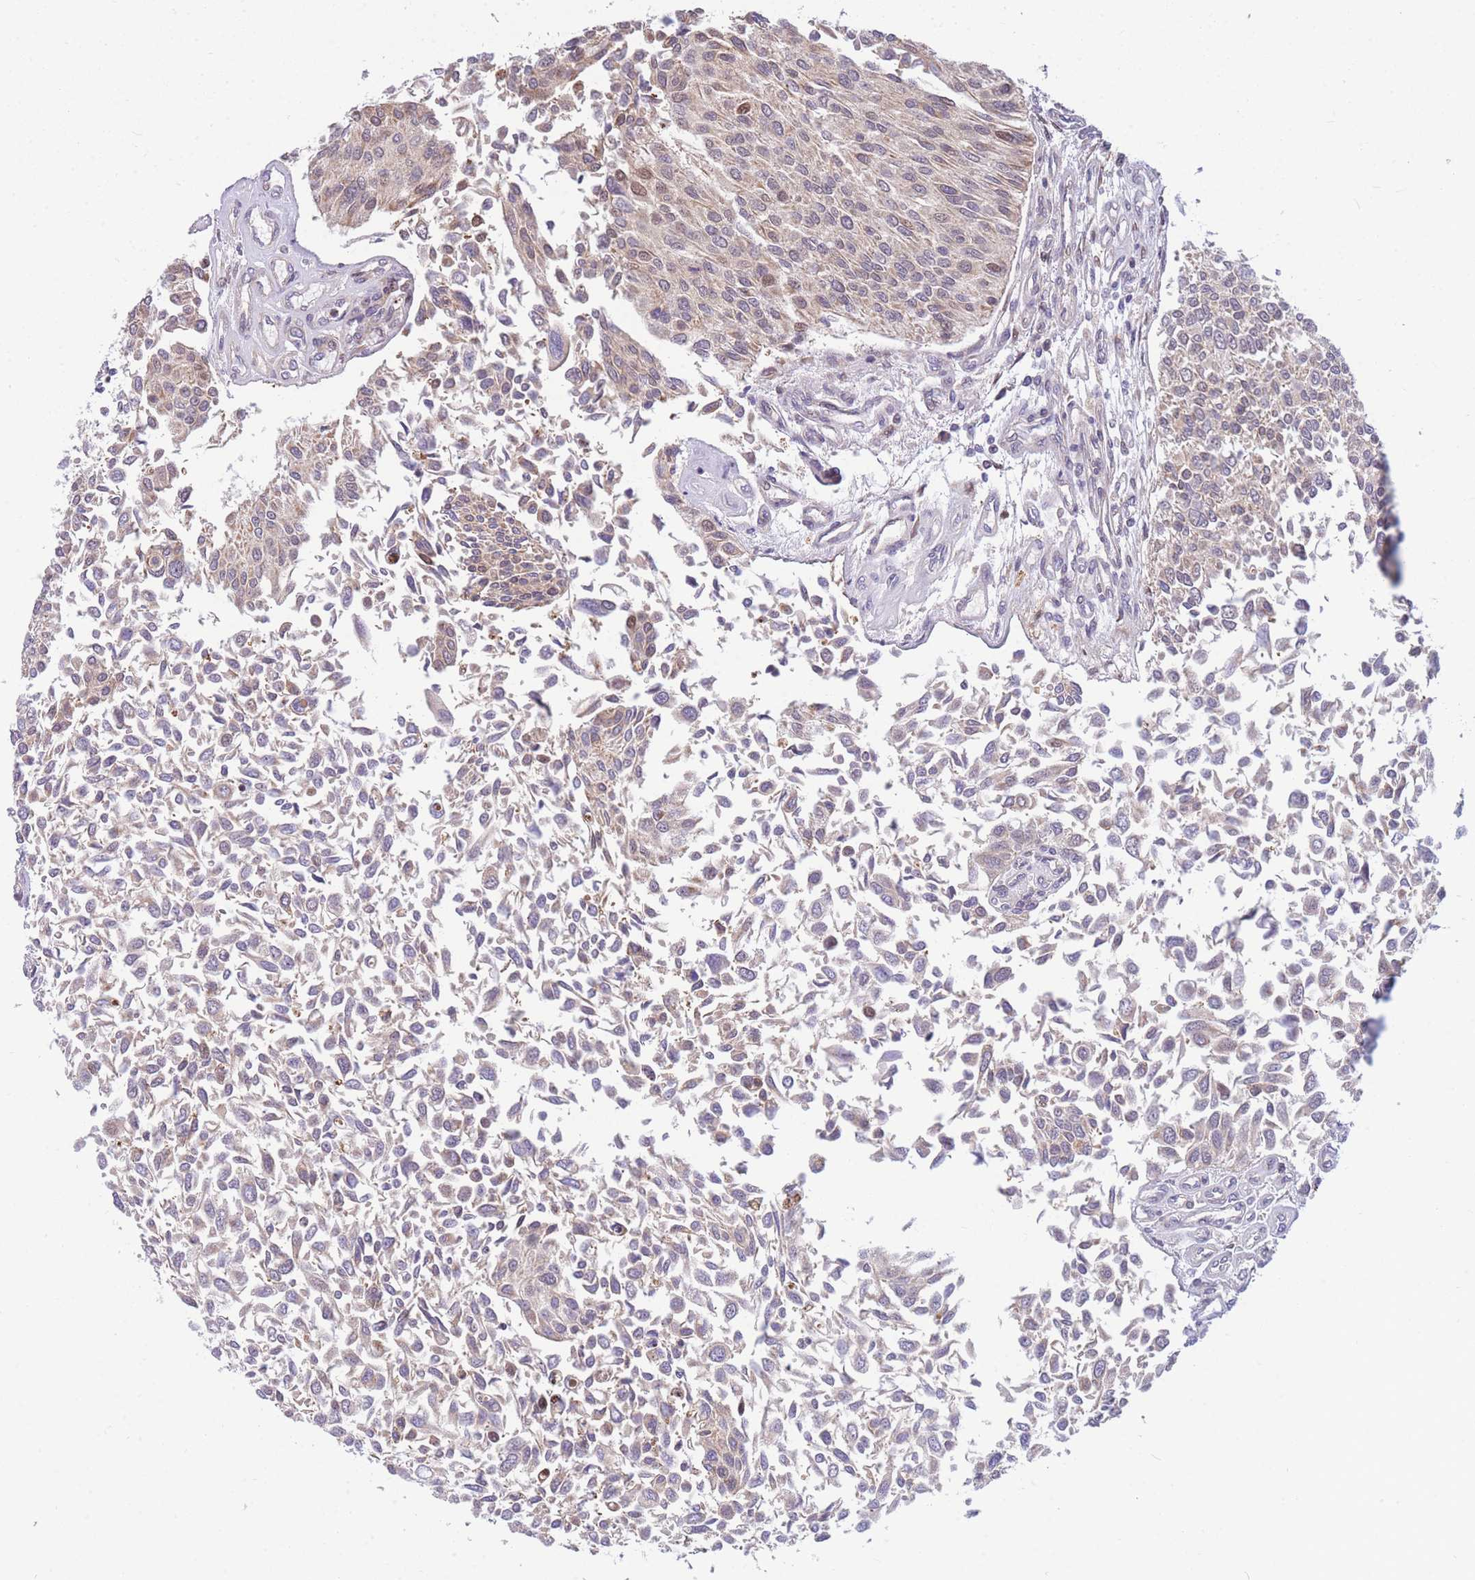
{"staining": {"intensity": "moderate", "quantity": "<25%", "location": "nuclear"}, "tissue": "urothelial cancer", "cell_type": "Tumor cells", "image_type": "cancer", "snomed": [{"axis": "morphology", "description": "Urothelial carcinoma, NOS"}, {"axis": "topography", "description": "Urinary bladder"}], "caption": "The photomicrograph shows immunohistochemical staining of transitional cell carcinoma. There is moderate nuclear positivity is appreciated in approximately <25% of tumor cells.", "gene": "CRACD", "patient": {"sex": "male", "age": 55}}